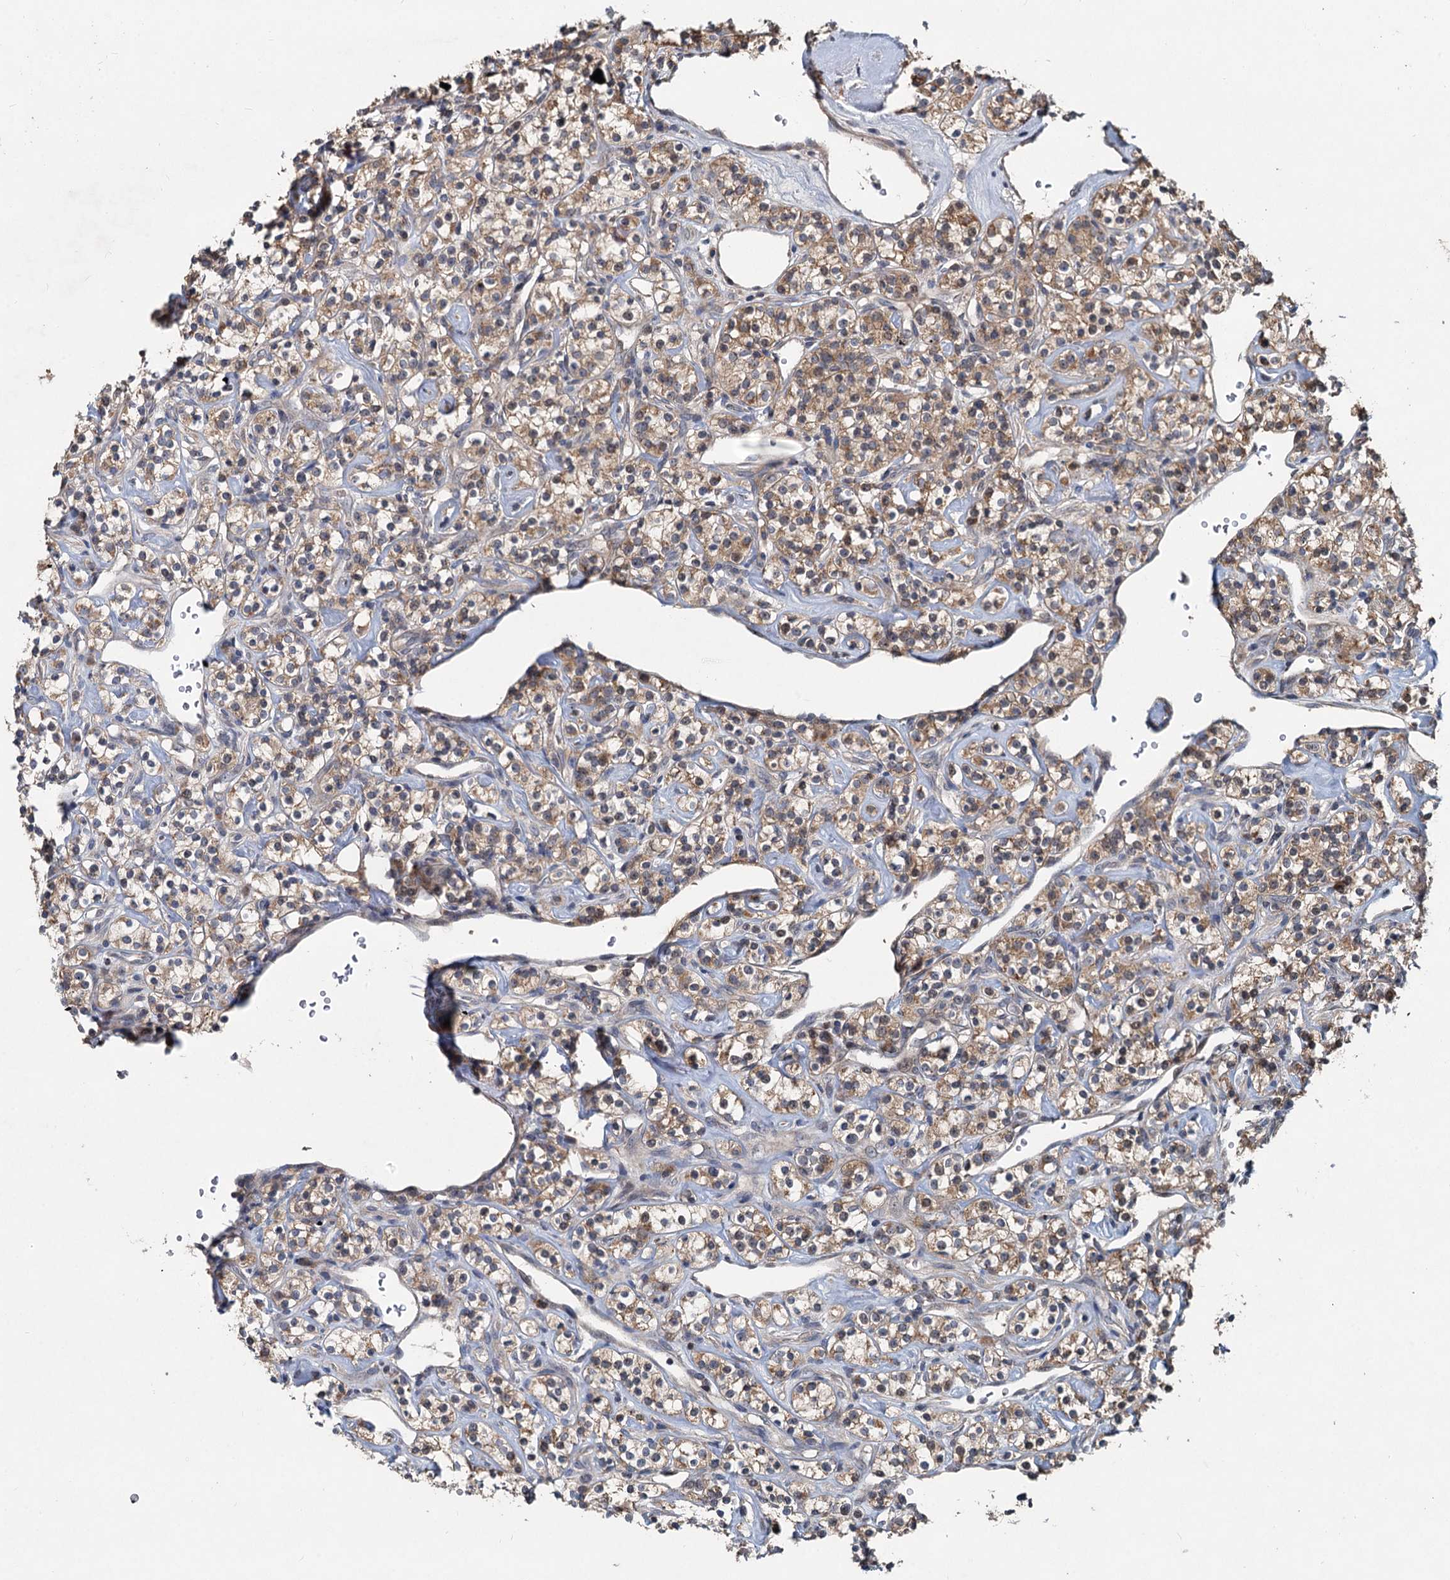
{"staining": {"intensity": "moderate", "quantity": ">75%", "location": "cytoplasmic/membranous"}, "tissue": "renal cancer", "cell_type": "Tumor cells", "image_type": "cancer", "snomed": [{"axis": "morphology", "description": "Adenocarcinoma, NOS"}, {"axis": "topography", "description": "Kidney"}], "caption": "Approximately >75% of tumor cells in human renal adenocarcinoma reveal moderate cytoplasmic/membranous protein staining as visualized by brown immunohistochemical staining.", "gene": "OTUB1", "patient": {"sex": "male", "age": 77}}